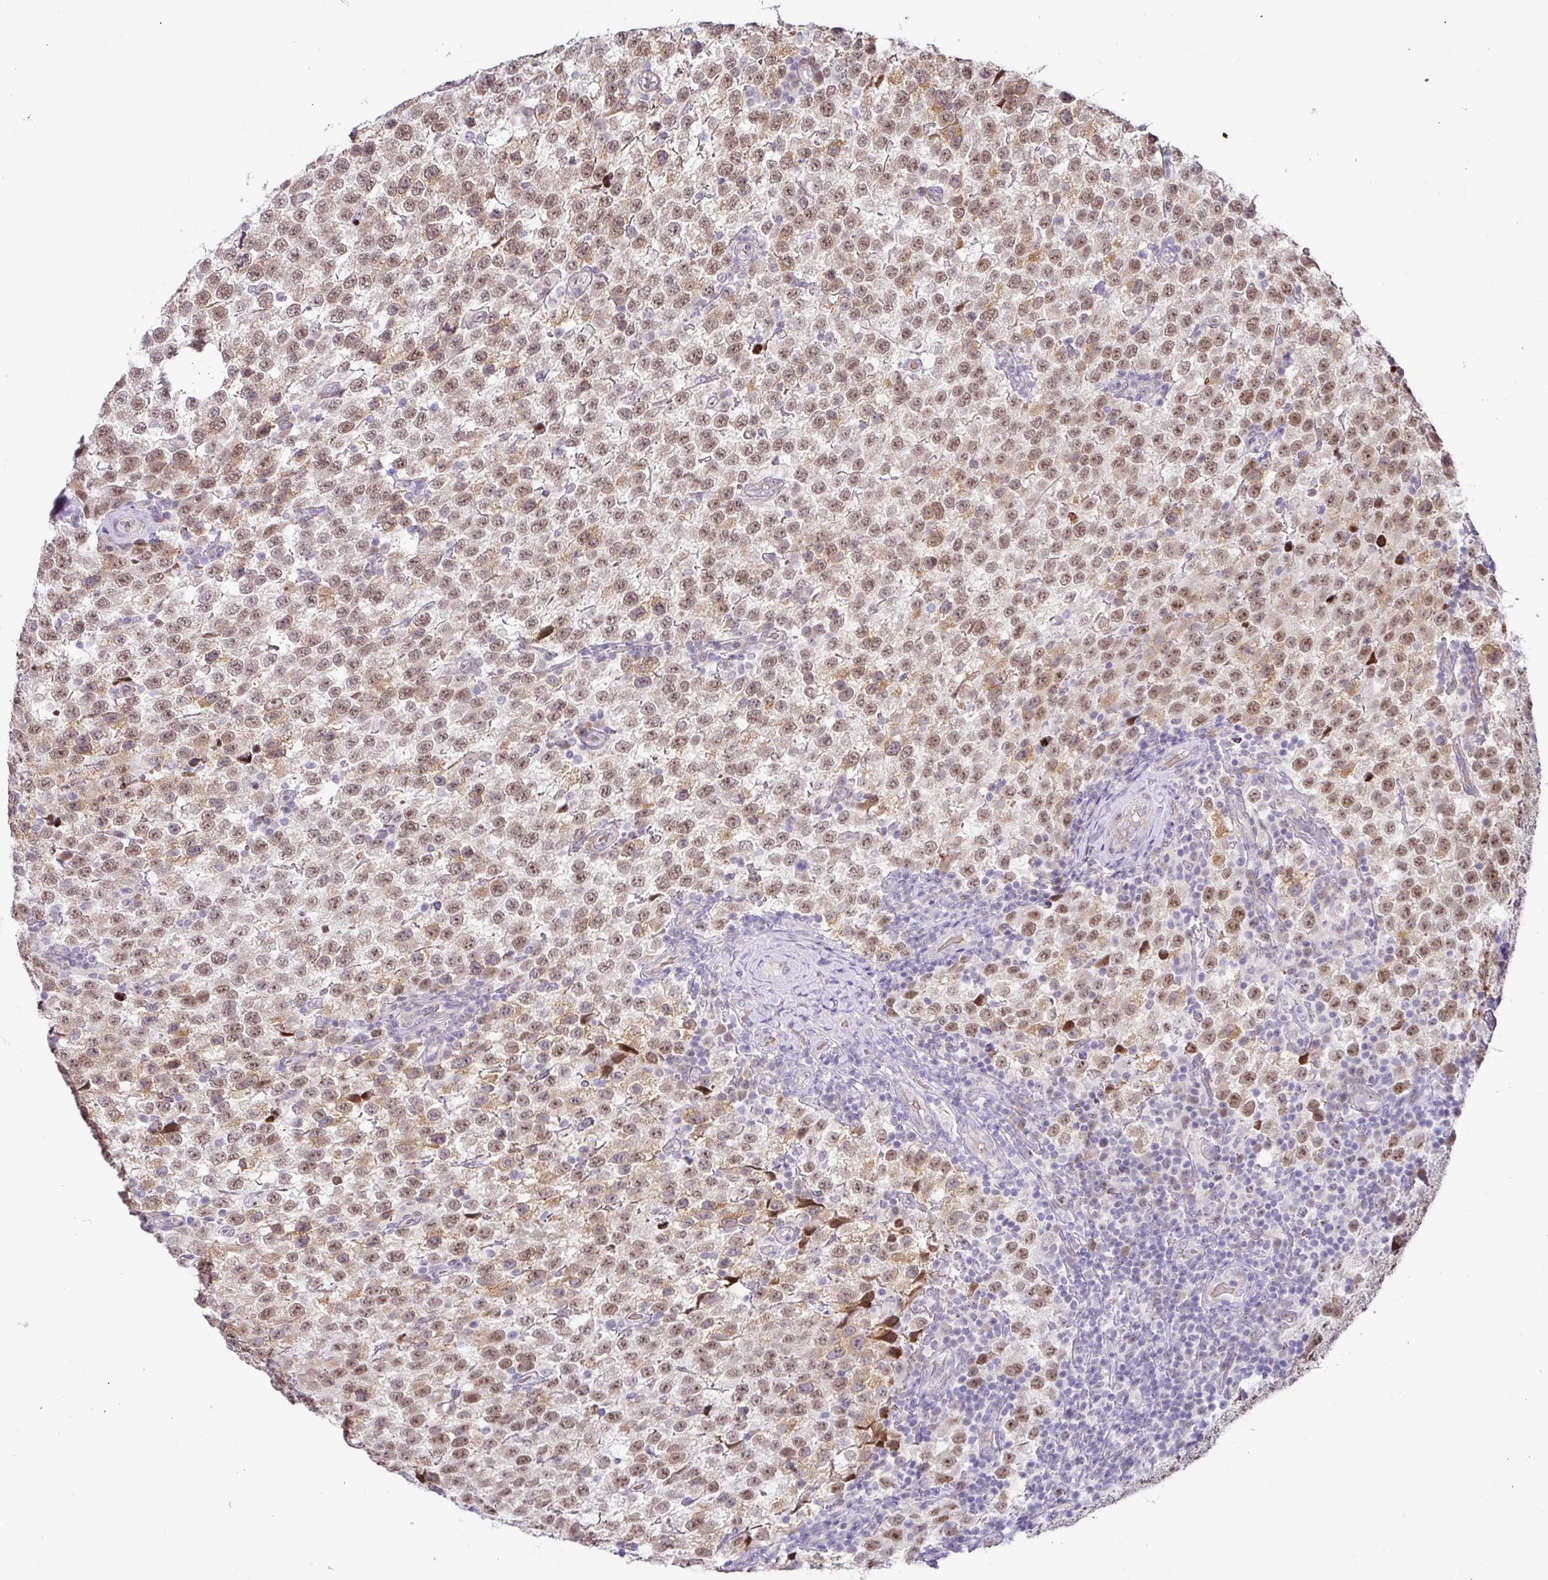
{"staining": {"intensity": "moderate", "quantity": ">75%", "location": "nuclear"}, "tissue": "testis cancer", "cell_type": "Tumor cells", "image_type": "cancer", "snomed": [{"axis": "morphology", "description": "Seminoma, NOS"}, {"axis": "topography", "description": "Testis"}], "caption": "This is a histology image of immunohistochemistry staining of seminoma (testis), which shows moderate expression in the nuclear of tumor cells.", "gene": "PARP2", "patient": {"sex": "male", "age": 34}}